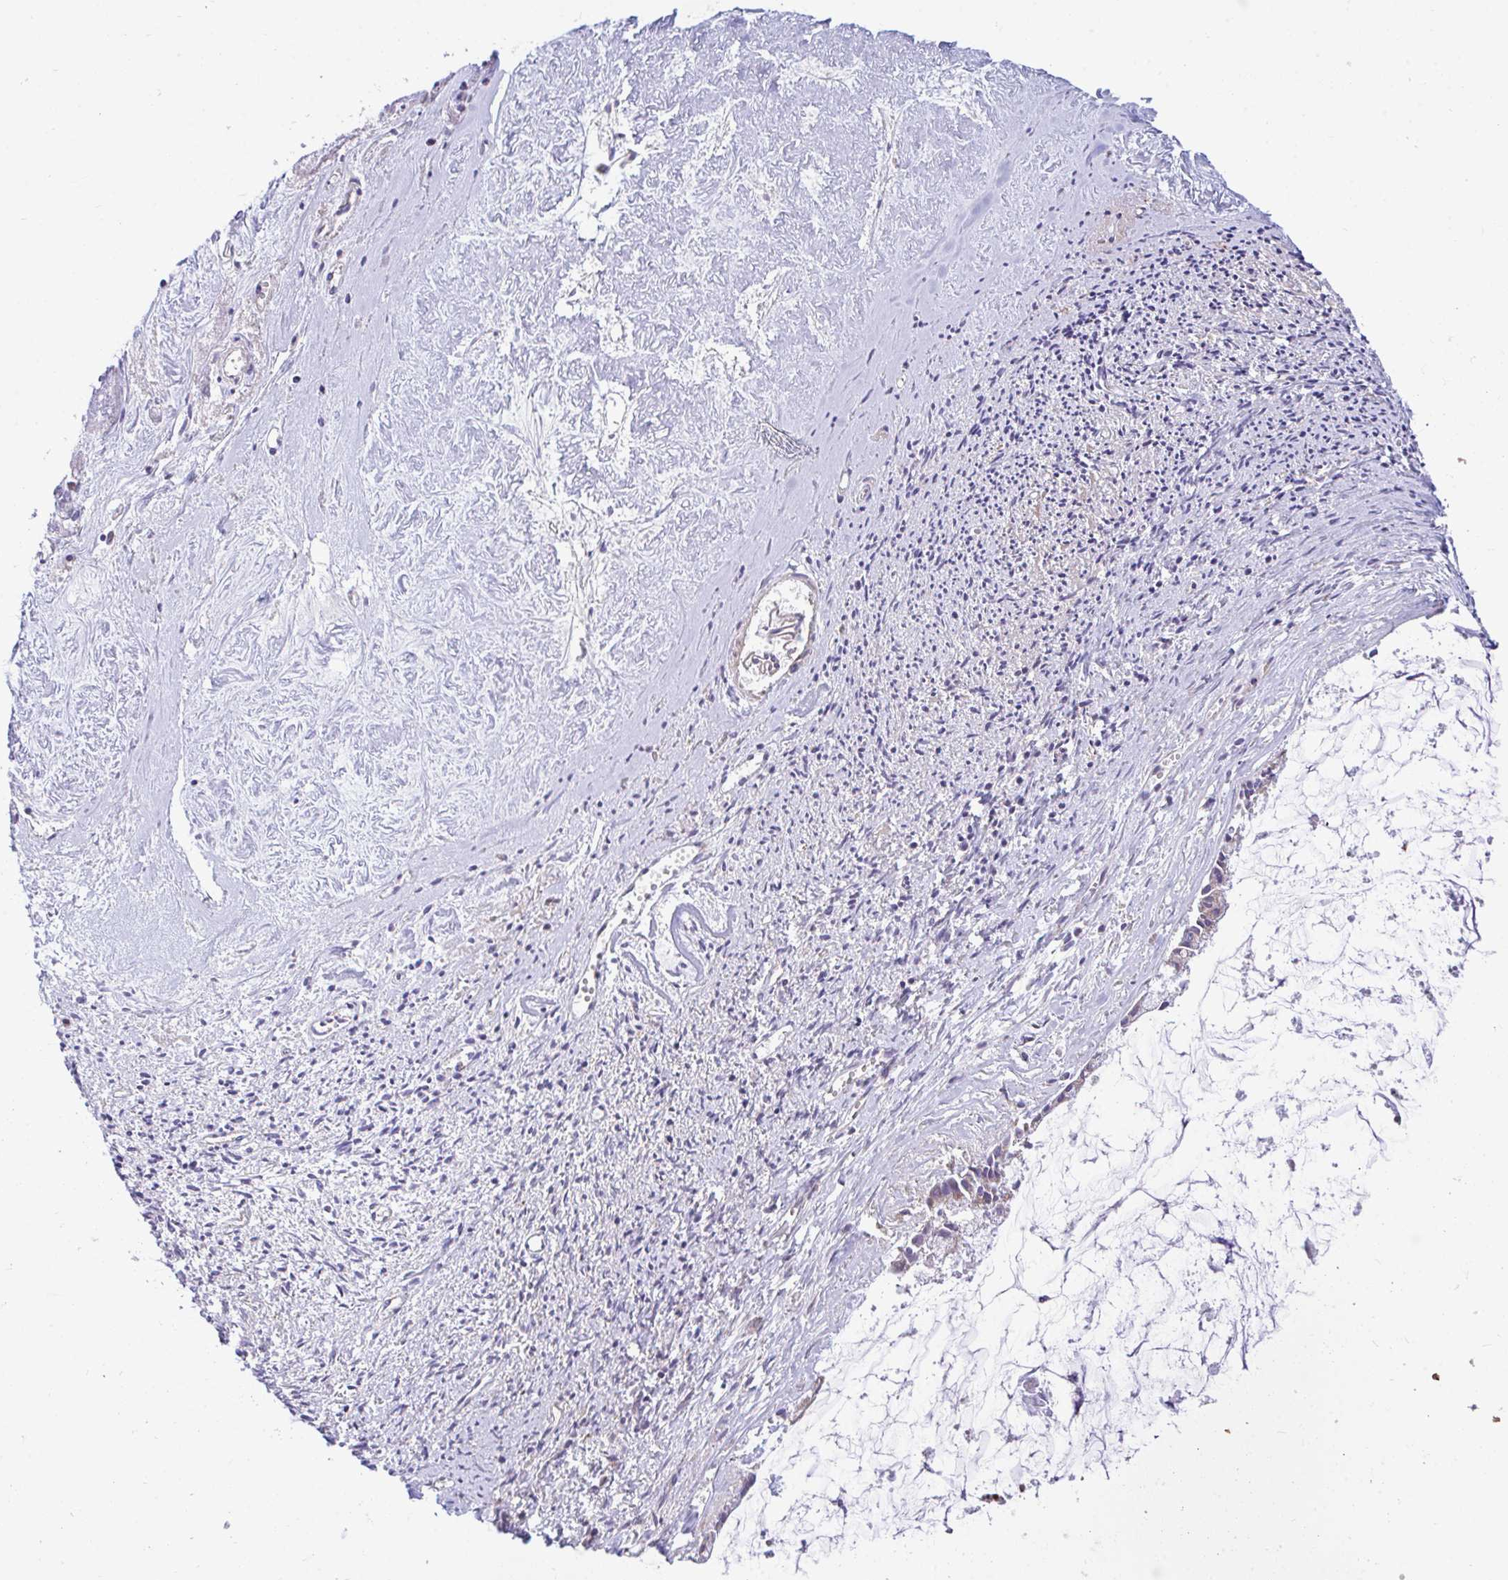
{"staining": {"intensity": "negative", "quantity": "none", "location": "none"}, "tissue": "ovarian cancer", "cell_type": "Tumor cells", "image_type": "cancer", "snomed": [{"axis": "morphology", "description": "Cystadenocarcinoma, mucinous, NOS"}, {"axis": "topography", "description": "Ovary"}], "caption": "Tumor cells are negative for brown protein staining in ovarian cancer.", "gene": "MRPS16", "patient": {"sex": "female", "age": 90}}